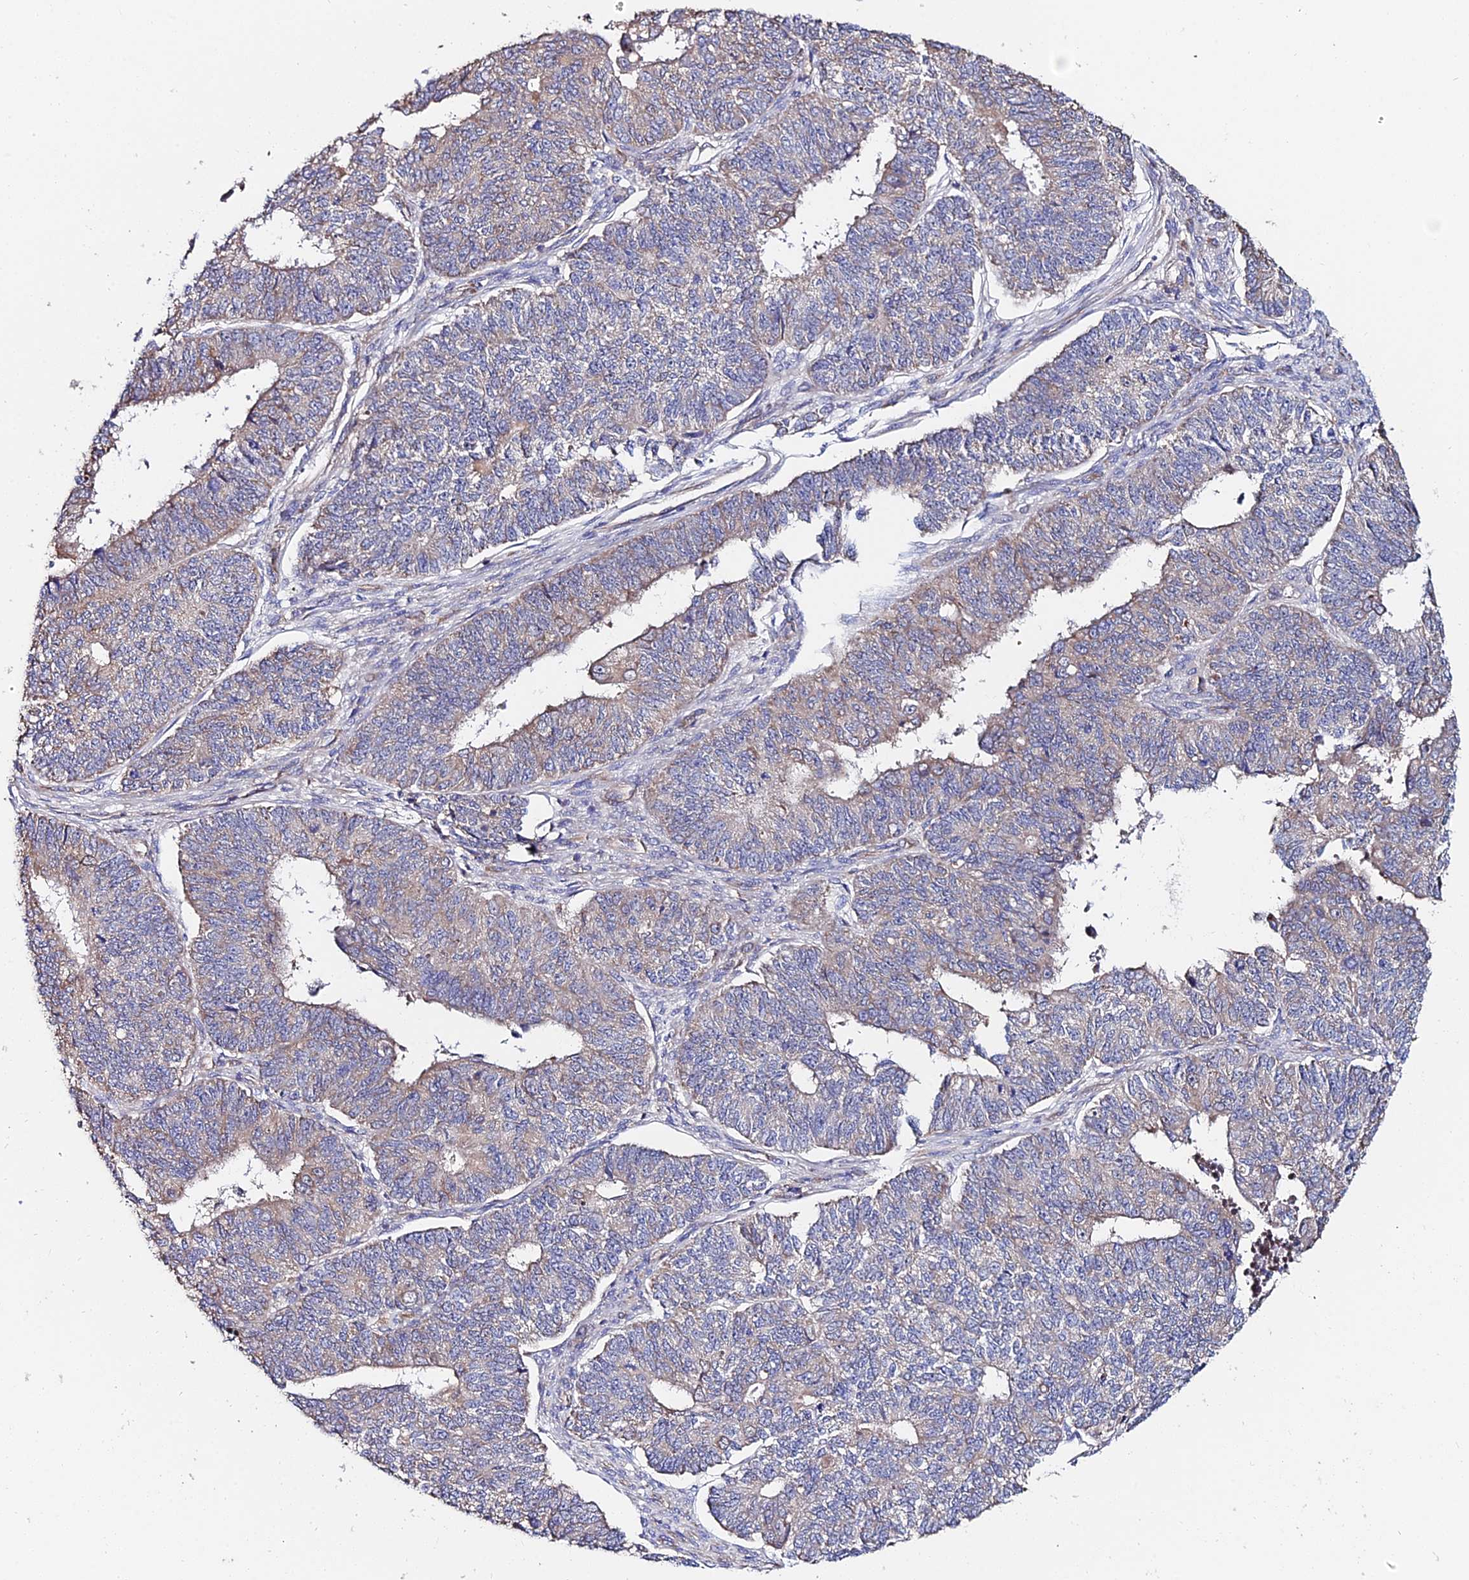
{"staining": {"intensity": "weak", "quantity": "<25%", "location": "cytoplasmic/membranous"}, "tissue": "endometrial cancer", "cell_type": "Tumor cells", "image_type": "cancer", "snomed": [{"axis": "morphology", "description": "Adenocarcinoma, NOS"}, {"axis": "topography", "description": "Endometrium"}], "caption": "A high-resolution image shows immunohistochemistry staining of endometrial adenocarcinoma, which displays no significant staining in tumor cells.", "gene": "CDC37L1", "patient": {"sex": "female", "age": 32}}